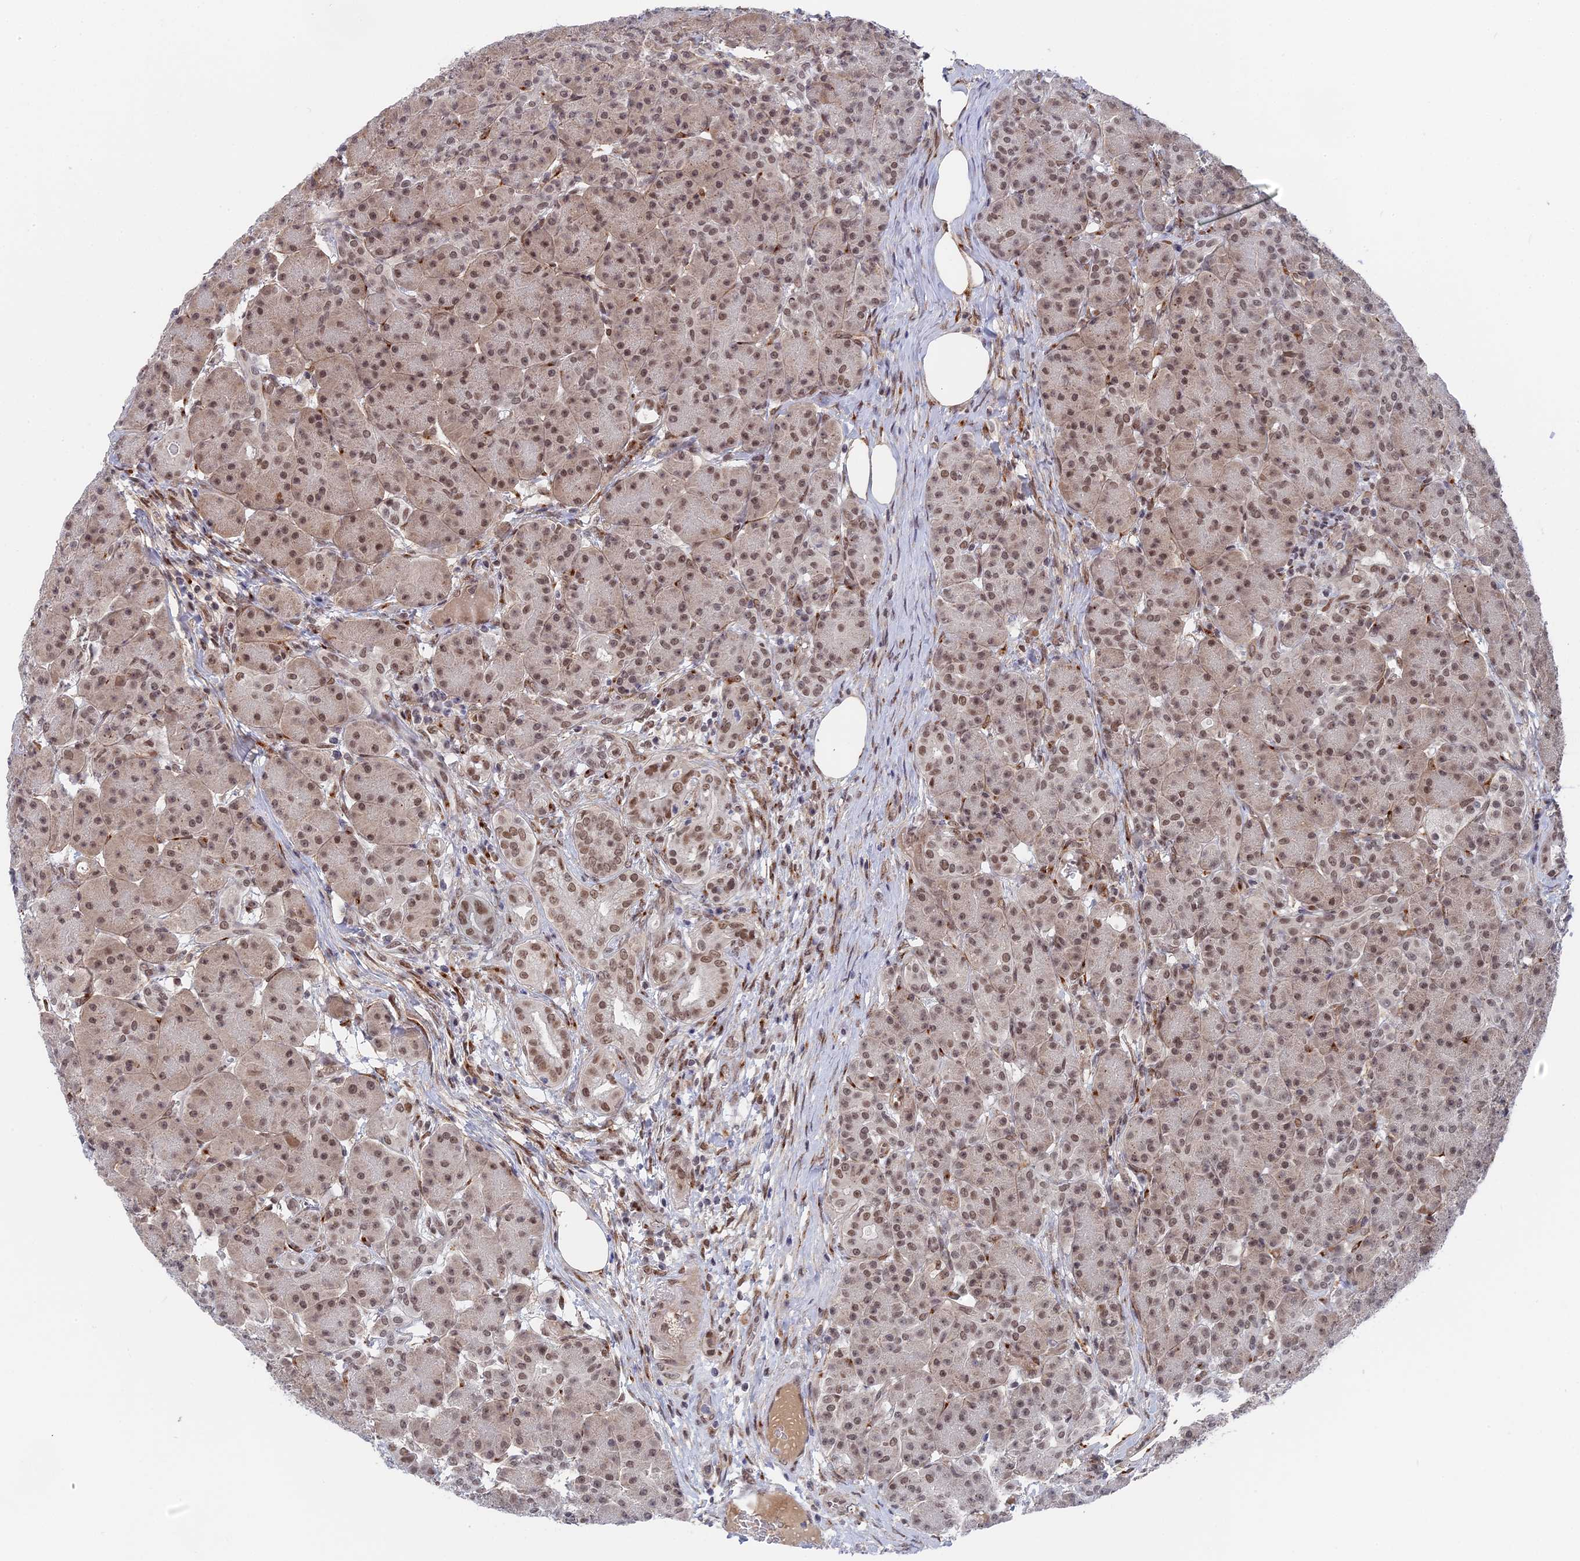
{"staining": {"intensity": "moderate", "quantity": ">75%", "location": "cytoplasmic/membranous,nuclear"}, "tissue": "pancreas", "cell_type": "Exocrine glandular cells", "image_type": "normal", "snomed": [{"axis": "morphology", "description": "Normal tissue, NOS"}, {"axis": "topography", "description": "Pancreas"}], "caption": "Immunohistochemistry (IHC) histopathology image of normal pancreas stained for a protein (brown), which shows medium levels of moderate cytoplasmic/membranous,nuclear expression in about >75% of exocrine glandular cells.", "gene": "CCDC85A", "patient": {"sex": "male", "age": 63}}